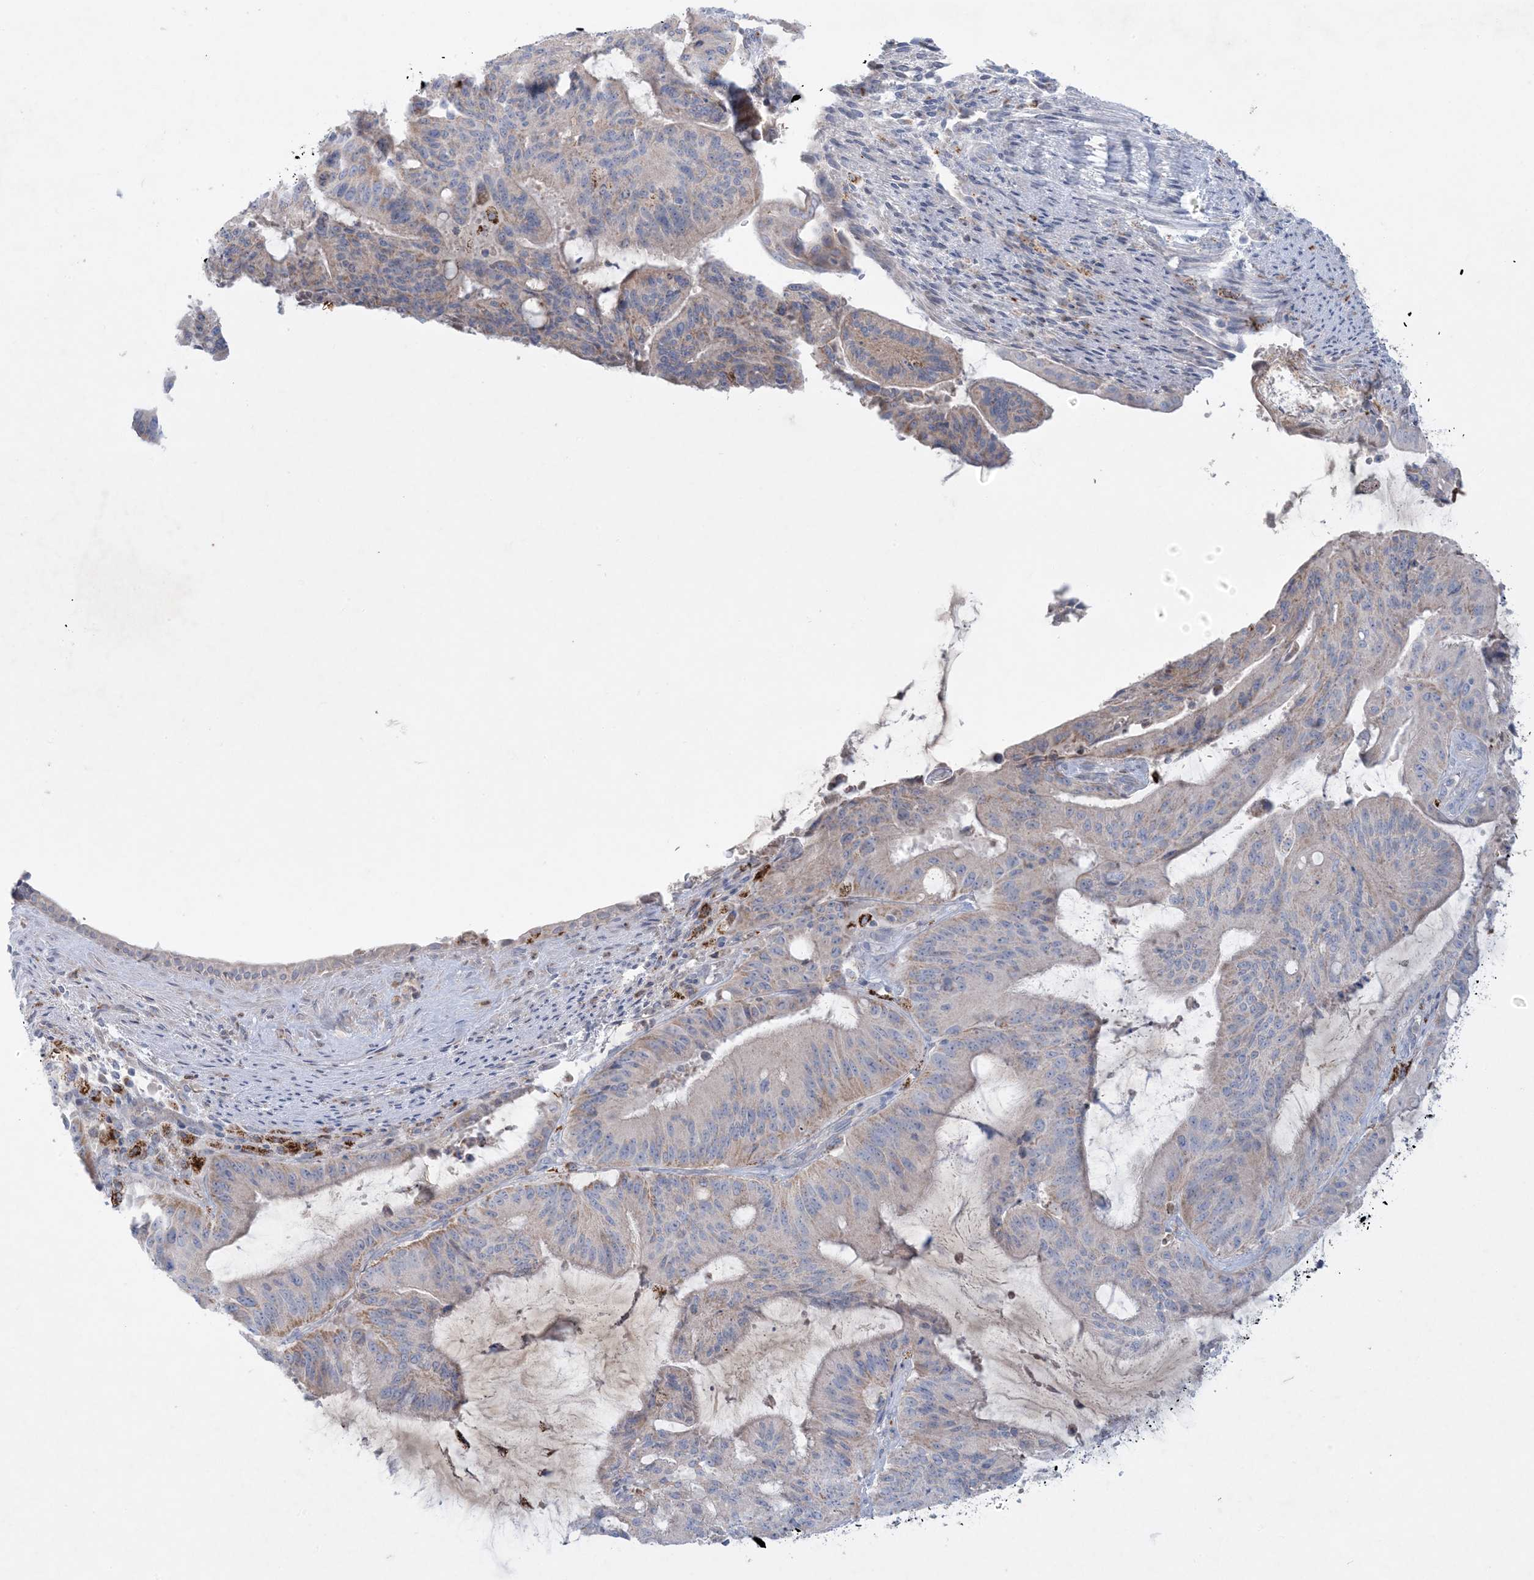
{"staining": {"intensity": "negative", "quantity": "none", "location": "none"}, "tissue": "liver cancer", "cell_type": "Tumor cells", "image_type": "cancer", "snomed": [{"axis": "morphology", "description": "Normal tissue, NOS"}, {"axis": "morphology", "description": "Cholangiocarcinoma"}, {"axis": "topography", "description": "Liver"}, {"axis": "topography", "description": "Peripheral nerve tissue"}], "caption": "An immunohistochemistry (IHC) micrograph of liver cancer is shown. There is no staining in tumor cells of liver cancer. (Stains: DAB immunohistochemistry (IHC) with hematoxylin counter stain, Microscopy: brightfield microscopy at high magnification).", "gene": "KCTD6", "patient": {"sex": "female", "age": 73}}